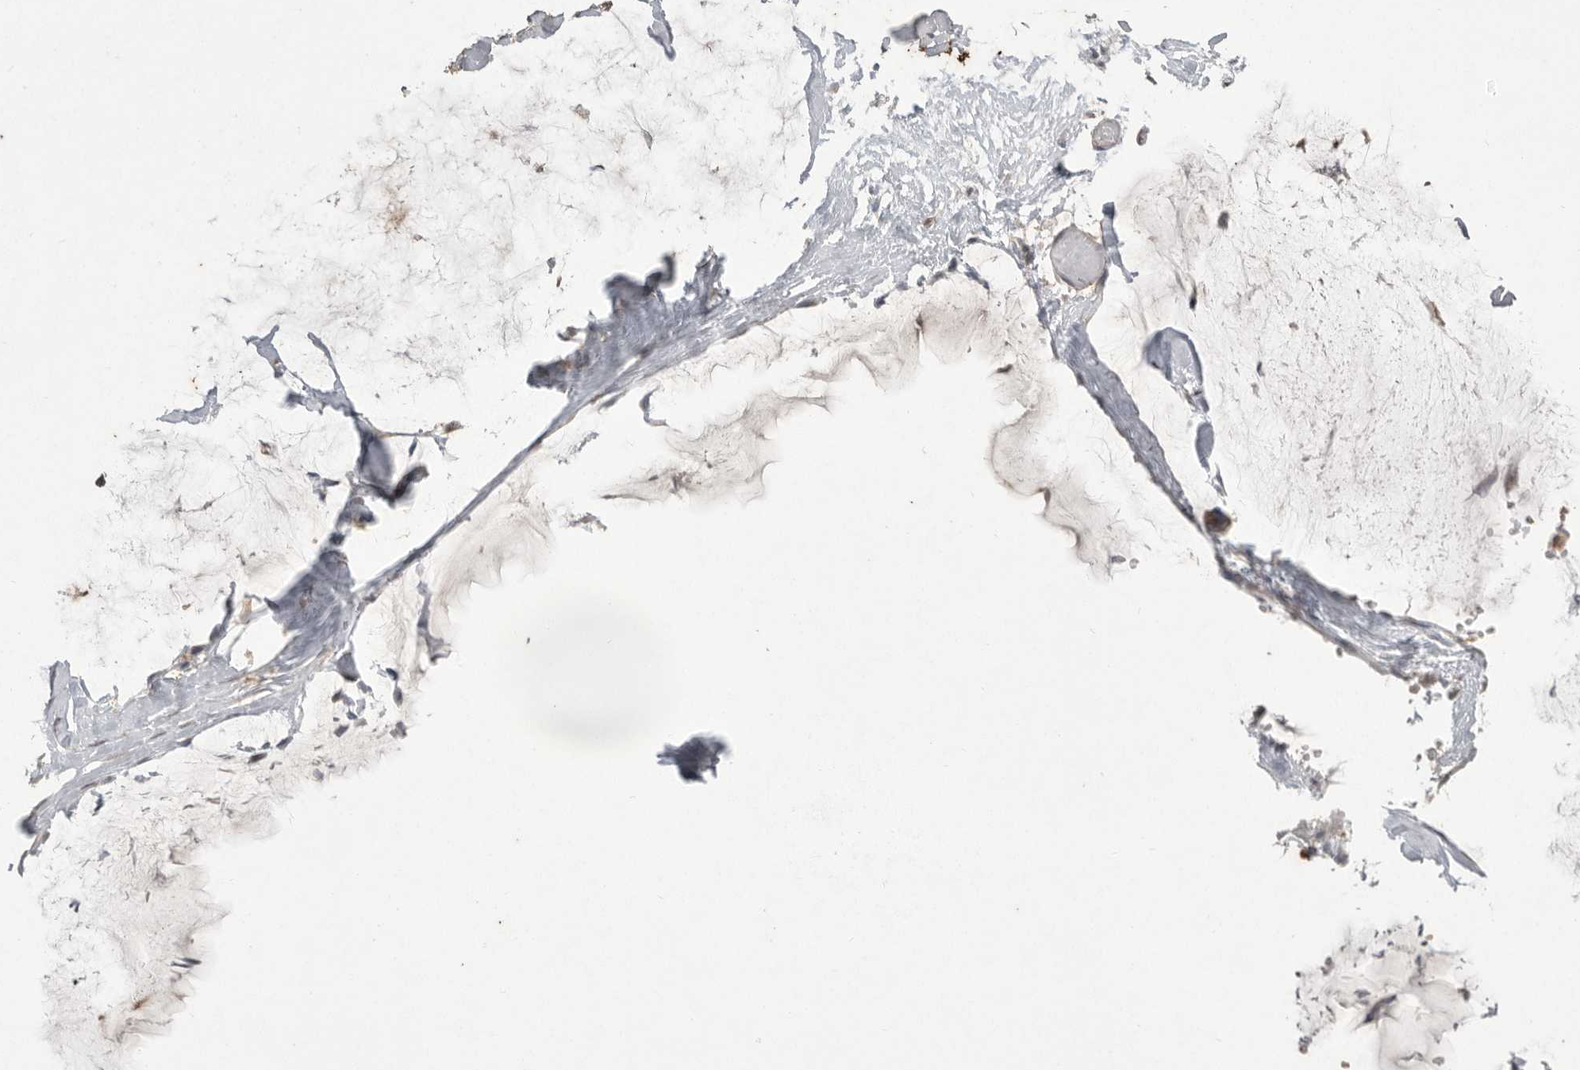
{"staining": {"intensity": "negative", "quantity": "none", "location": "none"}, "tissue": "ovarian cancer", "cell_type": "Tumor cells", "image_type": "cancer", "snomed": [{"axis": "morphology", "description": "Cystadenocarcinoma, mucinous, NOS"}, {"axis": "topography", "description": "Ovary"}], "caption": "DAB immunohistochemical staining of human ovarian cancer (mucinous cystadenocarcinoma) displays no significant positivity in tumor cells. The staining was performed using DAB (3,3'-diaminobenzidine) to visualize the protein expression in brown, while the nuclei were stained in blue with hematoxylin (Magnification: 20x).", "gene": "IL27", "patient": {"sex": "female", "age": 39}}